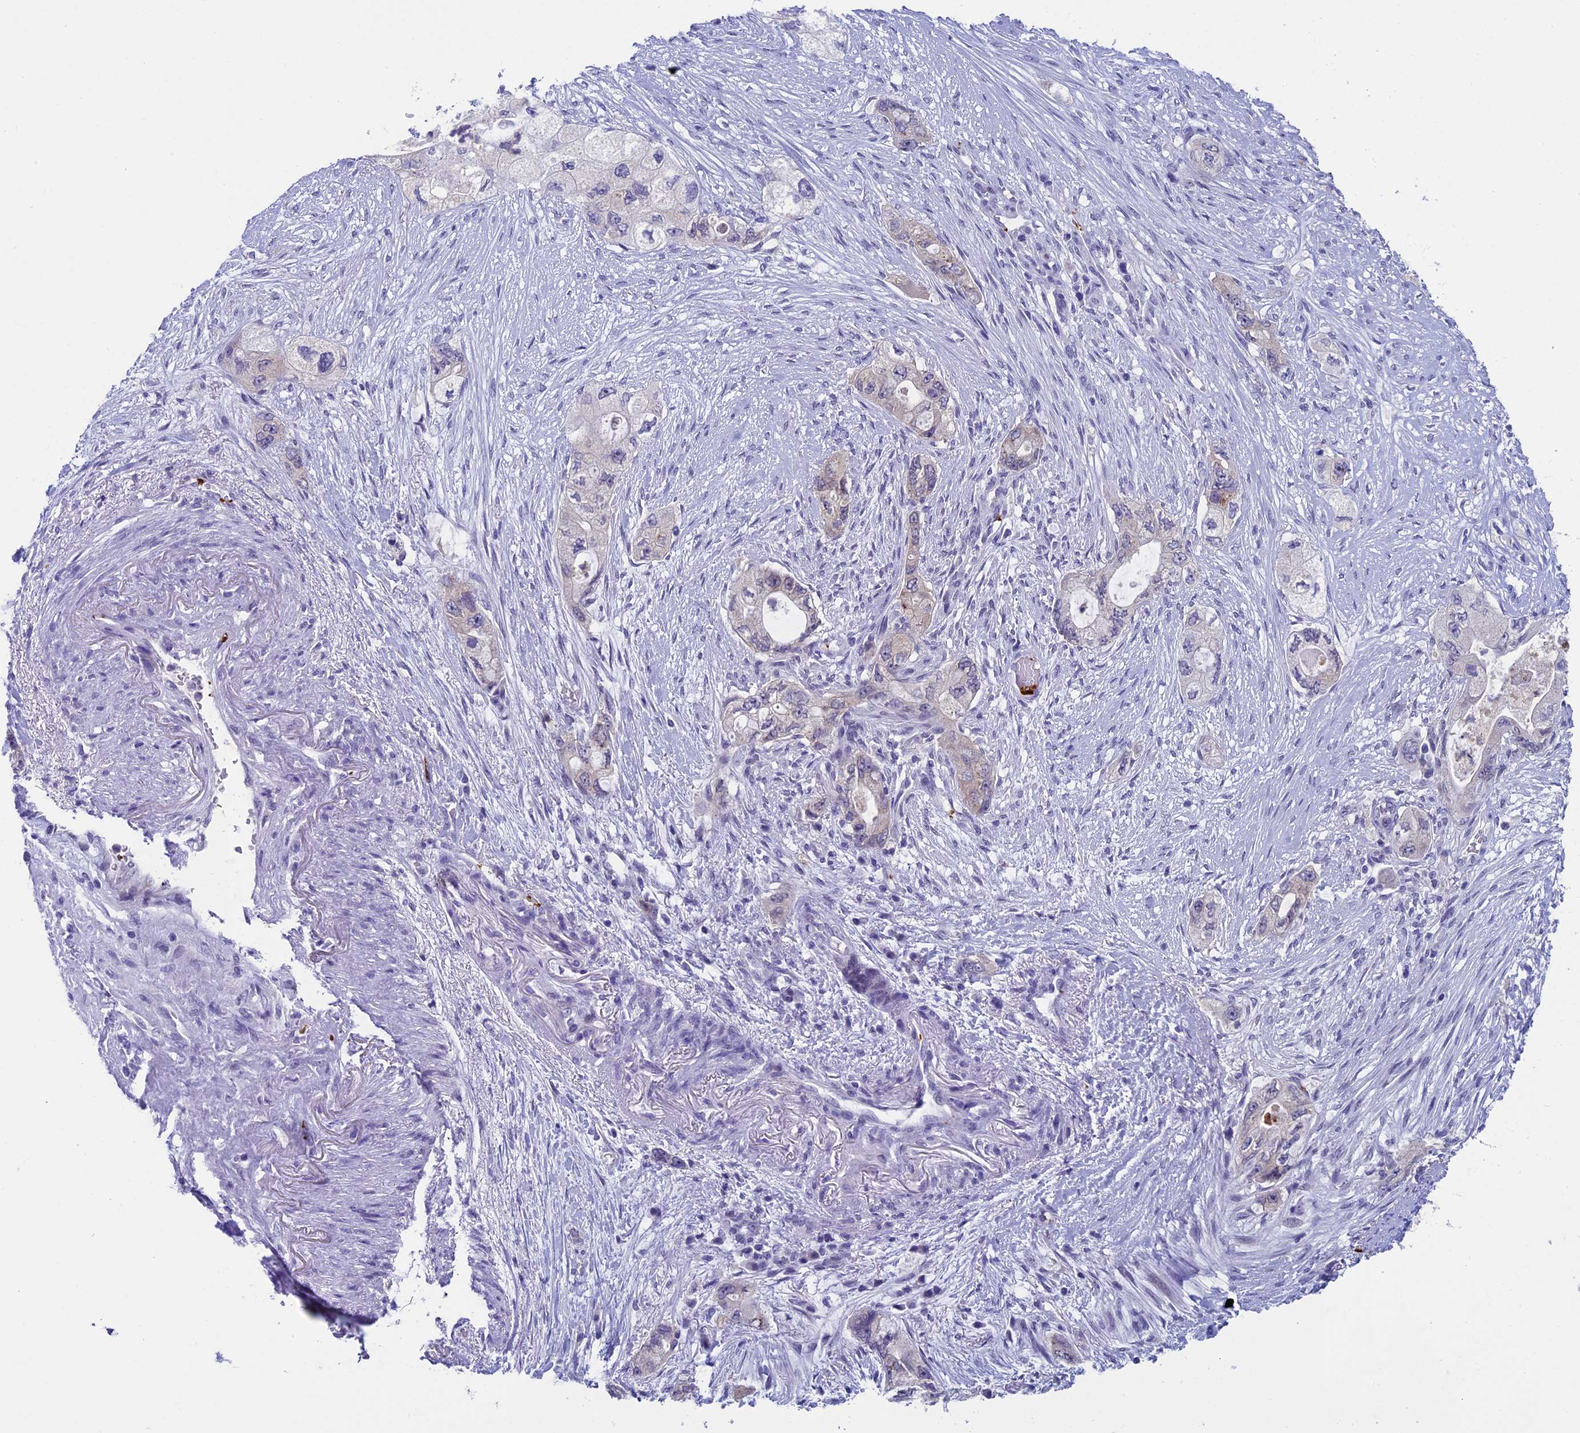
{"staining": {"intensity": "negative", "quantity": "none", "location": "none"}, "tissue": "pancreatic cancer", "cell_type": "Tumor cells", "image_type": "cancer", "snomed": [{"axis": "morphology", "description": "Adenocarcinoma, NOS"}, {"axis": "topography", "description": "Pancreas"}], "caption": "Tumor cells show no significant protein expression in pancreatic cancer (adenocarcinoma). (Brightfield microscopy of DAB (3,3'-diaminobenzidine) immunohistochemistry (IHC) at high magnification).", "gene": "AIFM2", "patient": {"sex": "female", "age": 73}}